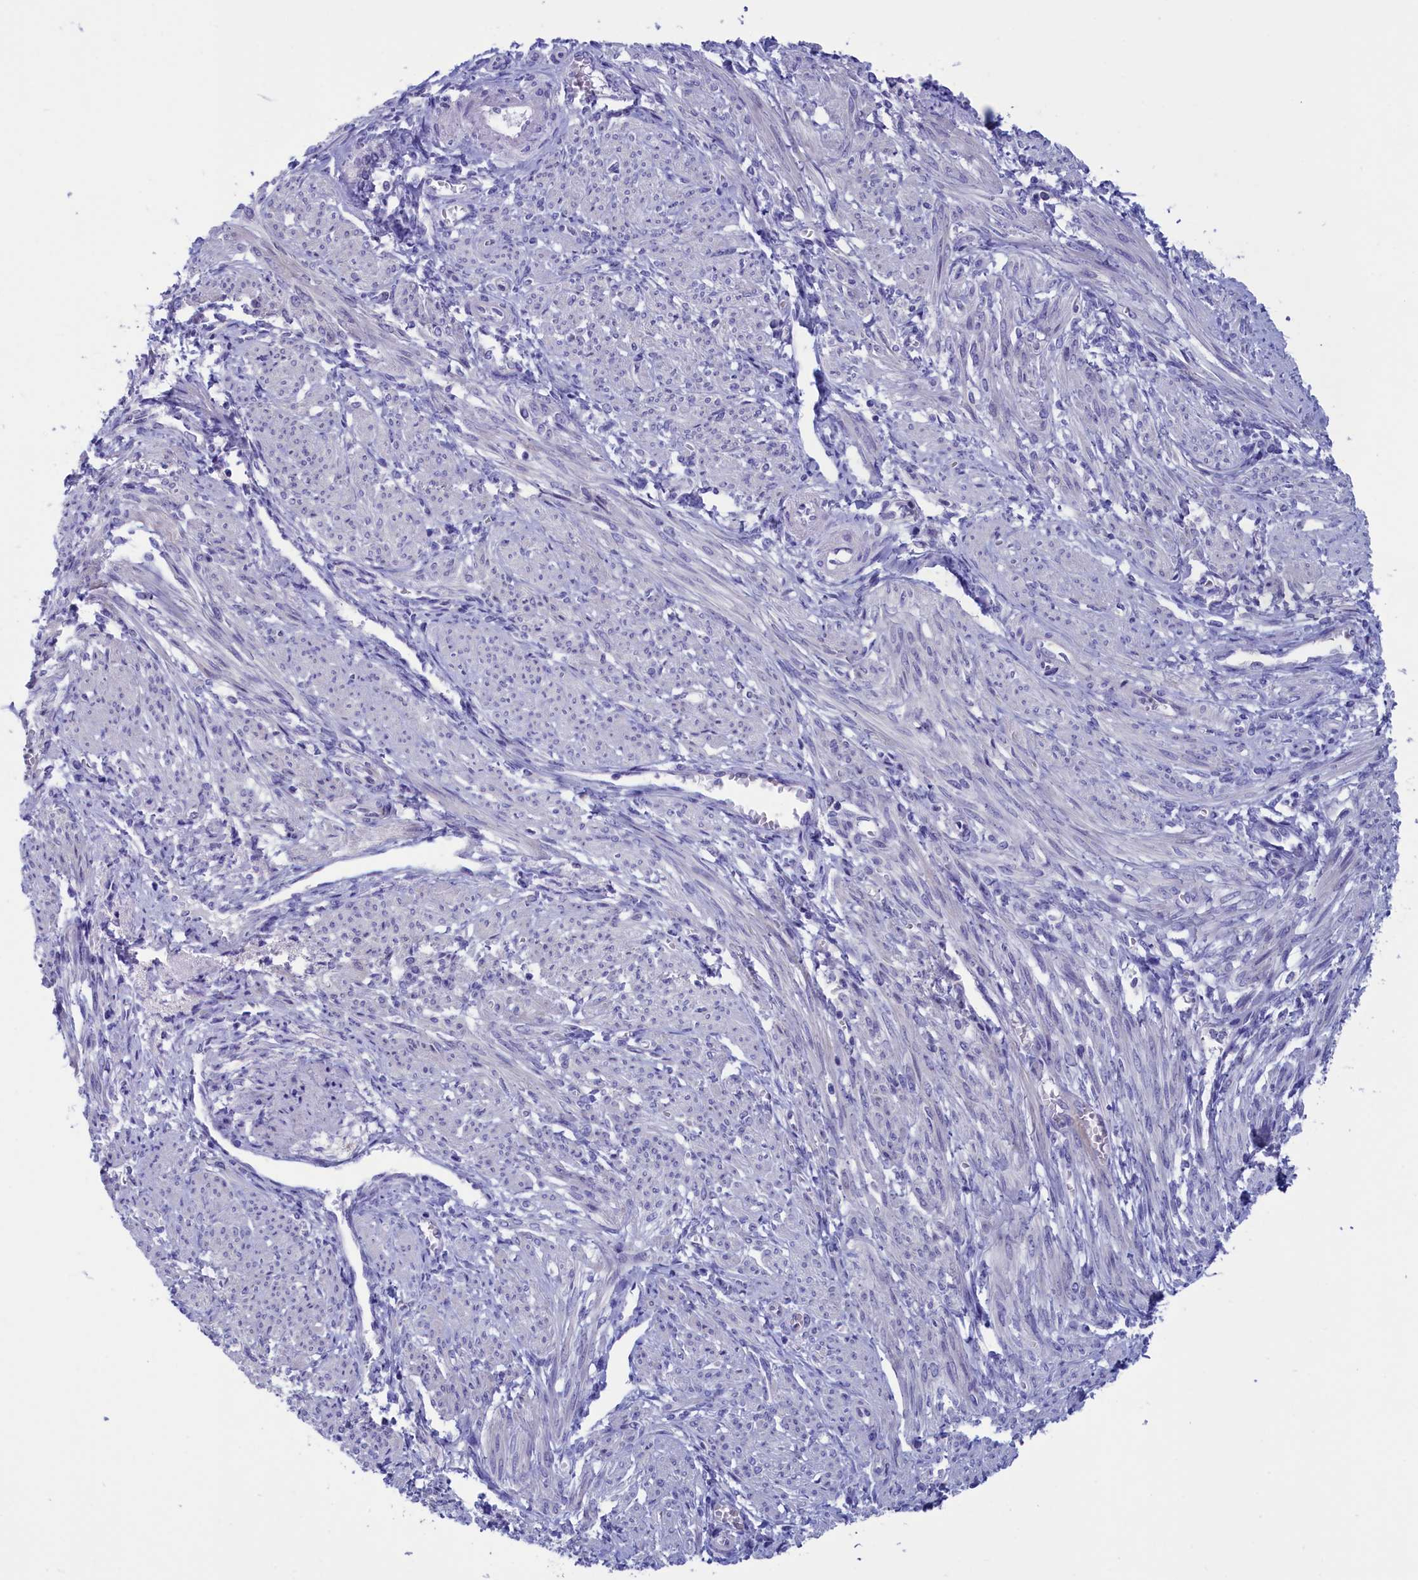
{"staining": {"intensity": "negative", "quantity": "none", "location": "none"}, "tissue": "smooth muscle", "cell_type": "Smooth muscle cells", "image_type": "normal", "snomed": [{"axis": "morphology", "description": "Normal tissue, NOS"}, {"axis": "topography", "description": "Smooth muscle"}], "caption": "Protein analysis of benign smooth muscle demonstrates no significant expression in smooth muscle cells. (DAB (3,3'-diaminobenzidine) IHC with hematoxylin counter stain).", "gene": "VPS35L", "patient": {"sex": "female", "age": 39}}